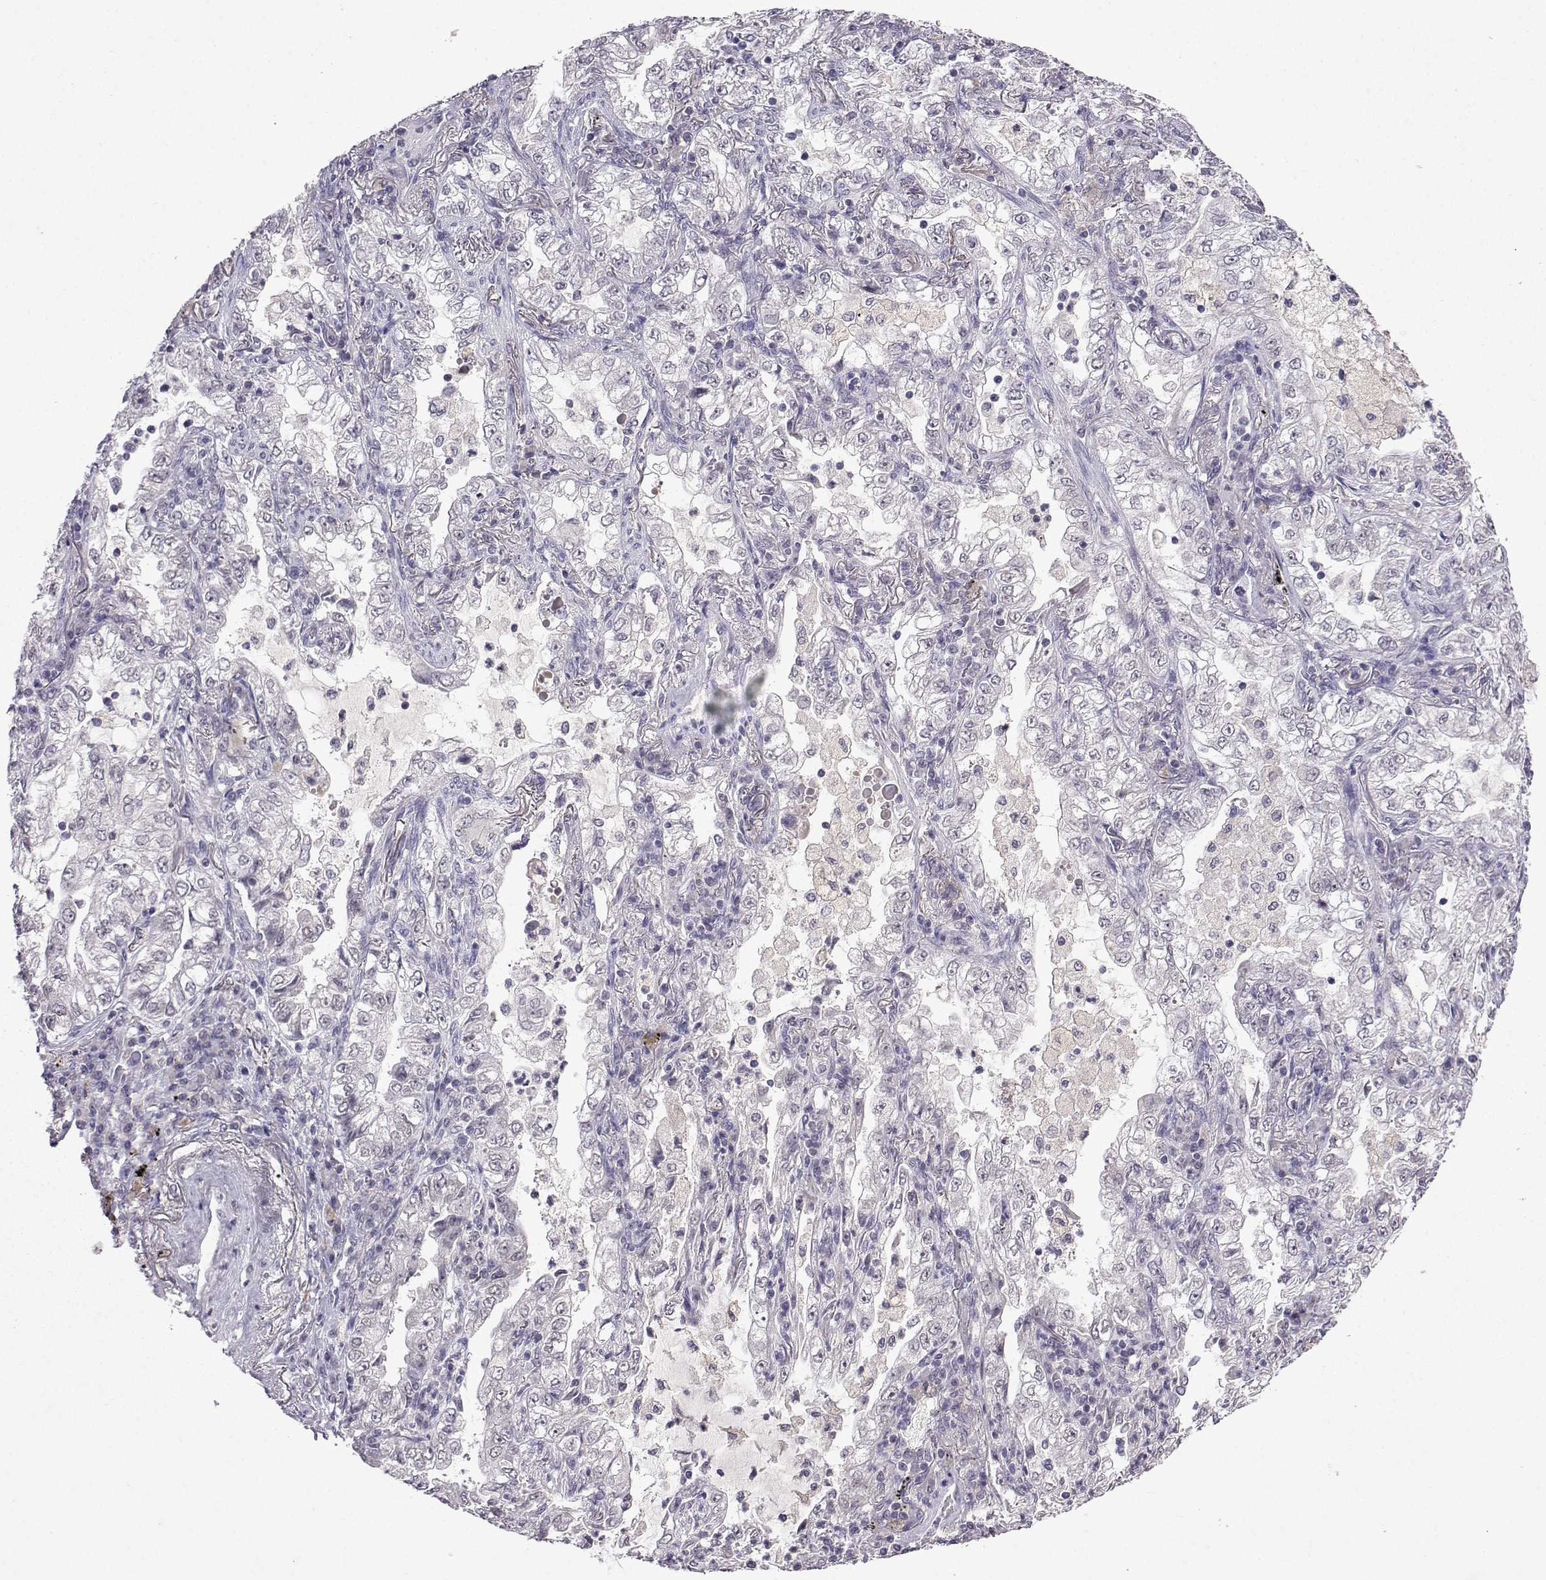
{"staining": {"intensity": "negative", "quantity": "none", "location": "none"}, "tissue": "lung cancer", "cell_type": "Tumor cells", "image_type": "cancer", "snomed": [{"axis": "morphology", "description": "Adenocarcinoma, NOS"}, {"axis": "topography", "description": "Lung"}], "caption": "Tumor cells show no significant staining in lung cancer.", "gene": "CCL28", "patient": {"sex": "female", "age": 73}}